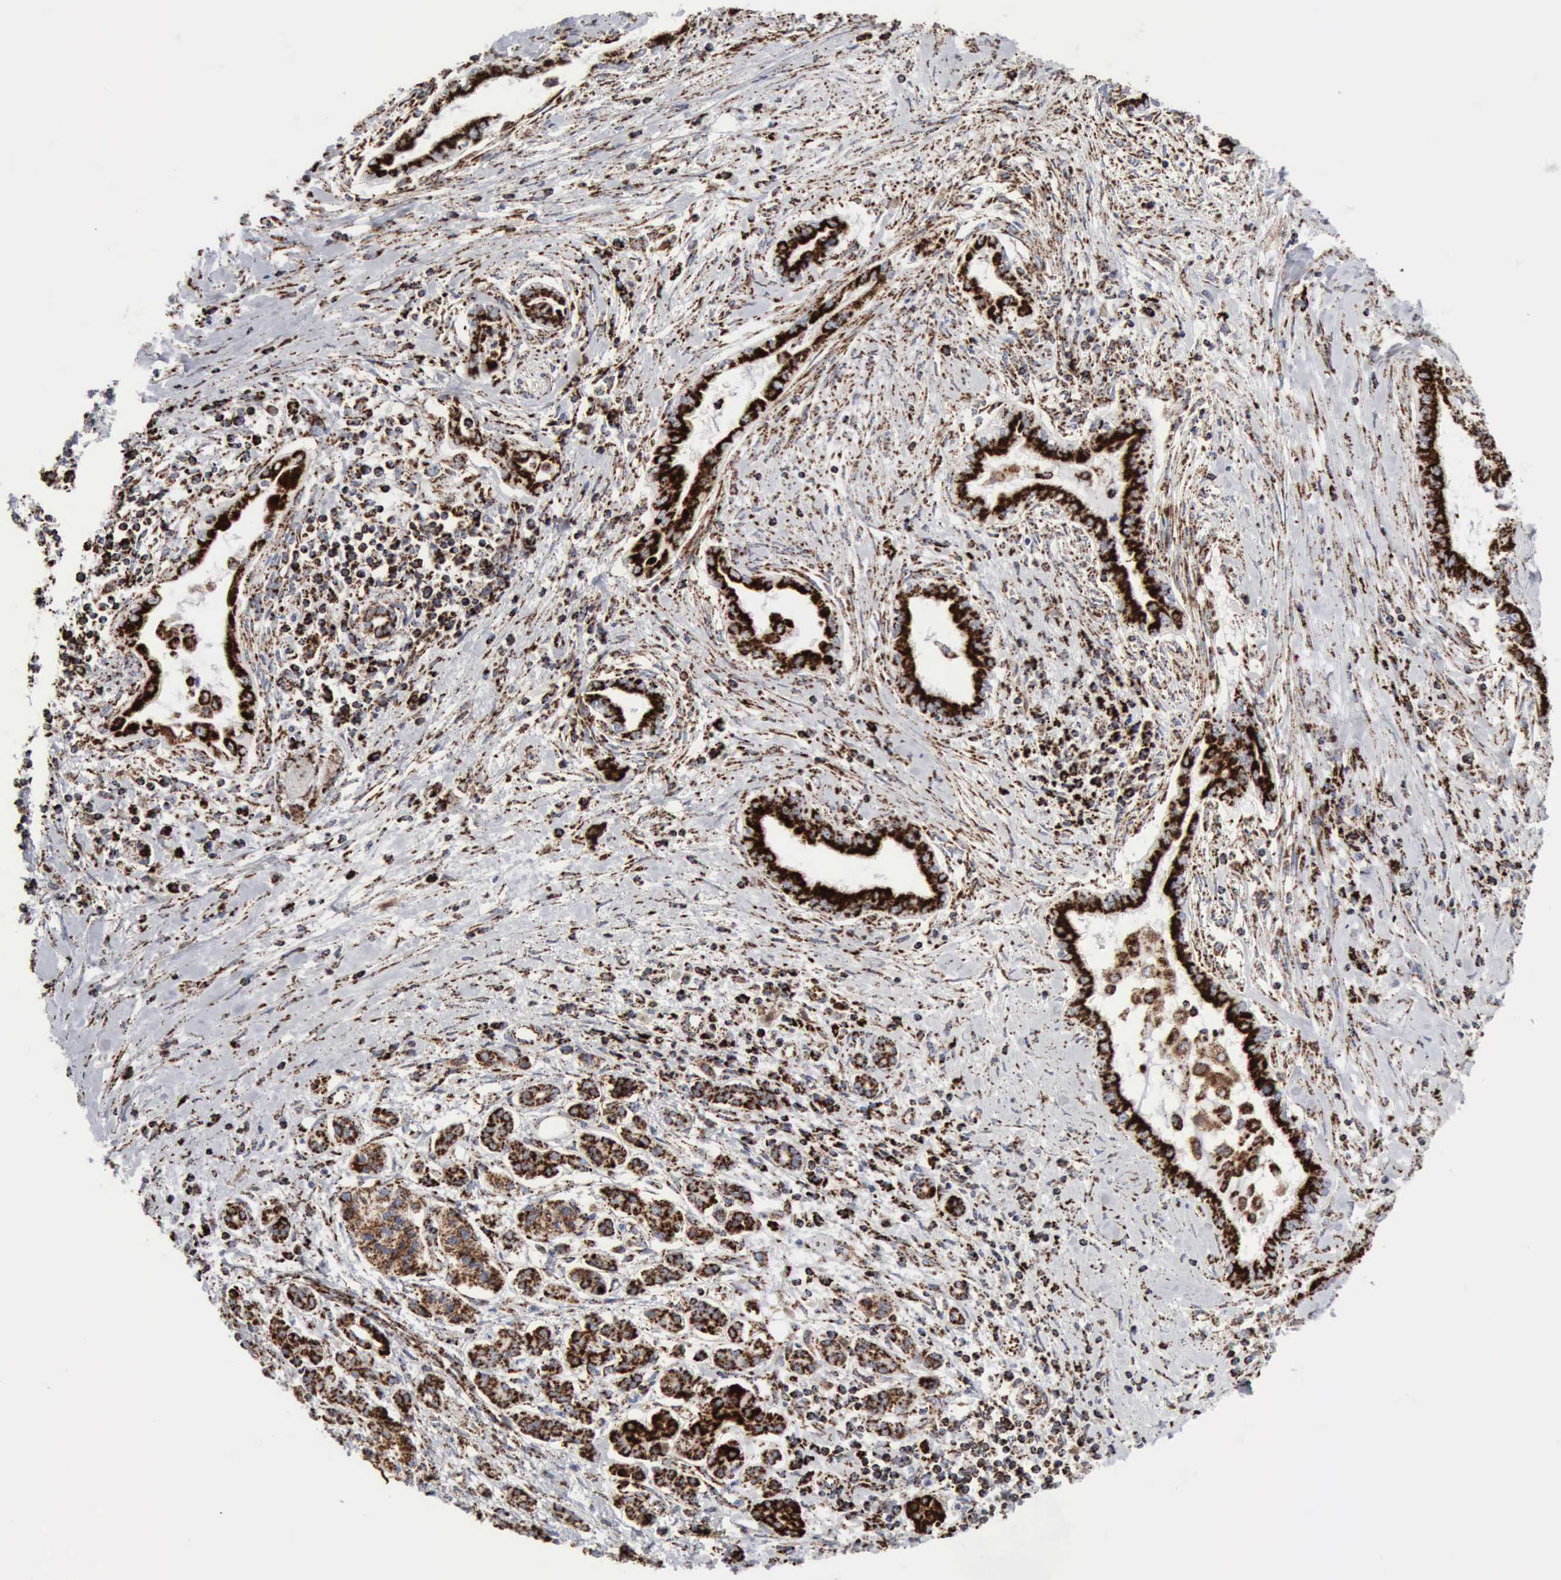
{"staining": {"intensity": "strong", "quantity": ">75%", "location": "cytoplasmic/membranous"}, "tissue": "pancreatic cancer", "cell_type": "Tumor cells", "image_type": "cancer", "snomed": [{"axis": "morphology", "description": "Adenocarcinoma, NOS"}, {"axis": "topography", "description": "Pancreas"}], "caption": "Immunohistochemistry (IHC) of pancreatic adenocarcinoma demonstrates high levels of strong cytoplasmic/membranous expression in about >75% of tumor cells. (DAB (3,3'-diaminobenzidine) IHC with brightfield microscopy, high magnification).", "gene": "ACO2", "patient": {"sex": "female", "age": 64}}